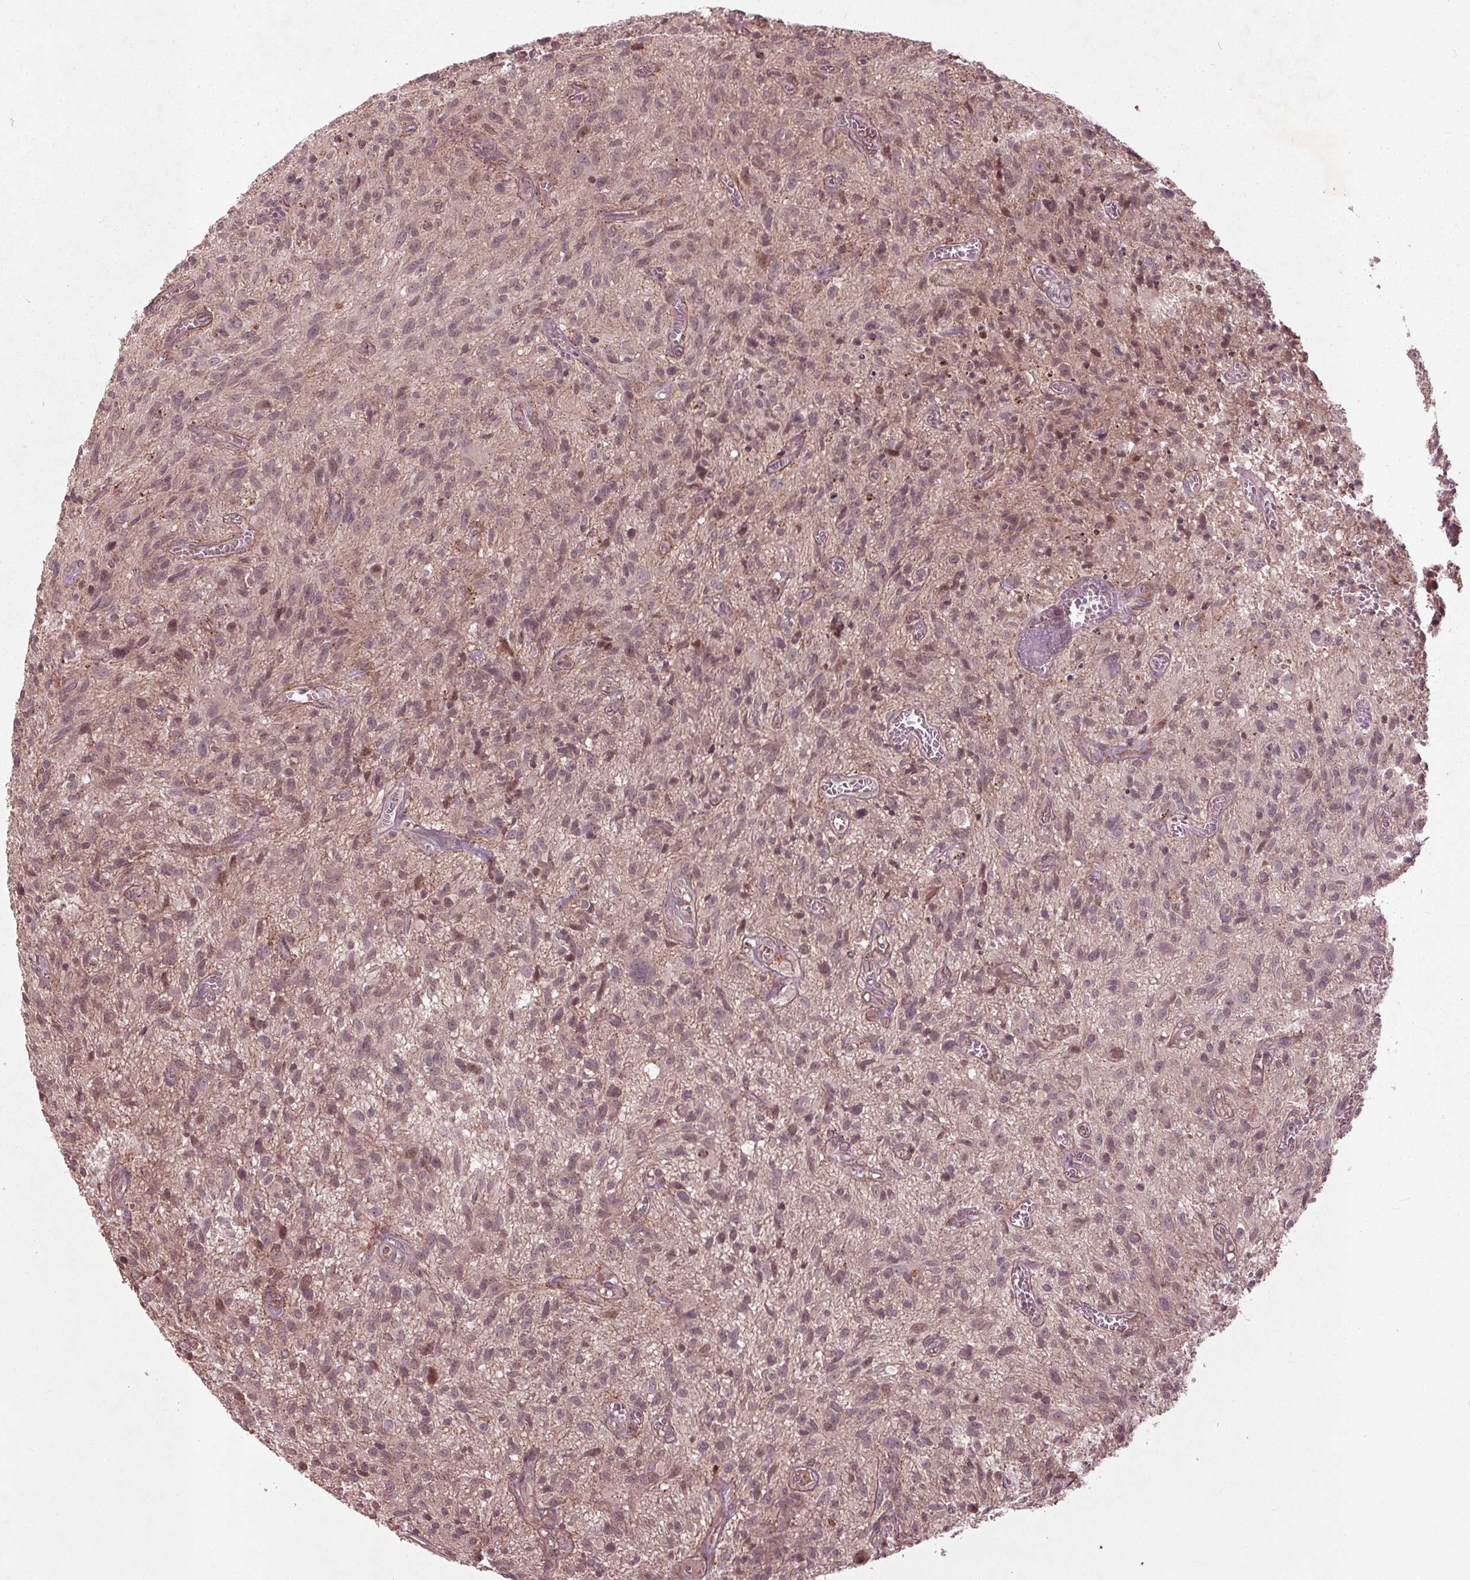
{"staining": {"intensity": "moderate", "quantity": "<25%", "location": "nuclear"}, "tissue": "glioma", "cell_type": "Tumor cells", "image_type": "cancer", "snomed": [{"axis": "morphology", "description": "Glioma, malignant, High grade"}, {"axis": "topography", "description": "Brain"}], "caption": "Immunohistochemical staining of human glioma displays low levels of moderate nuclear staining in about <25% of tumor cells.", "gene": "CDKL4", "patient": {"sex": "male", "age": 75}}